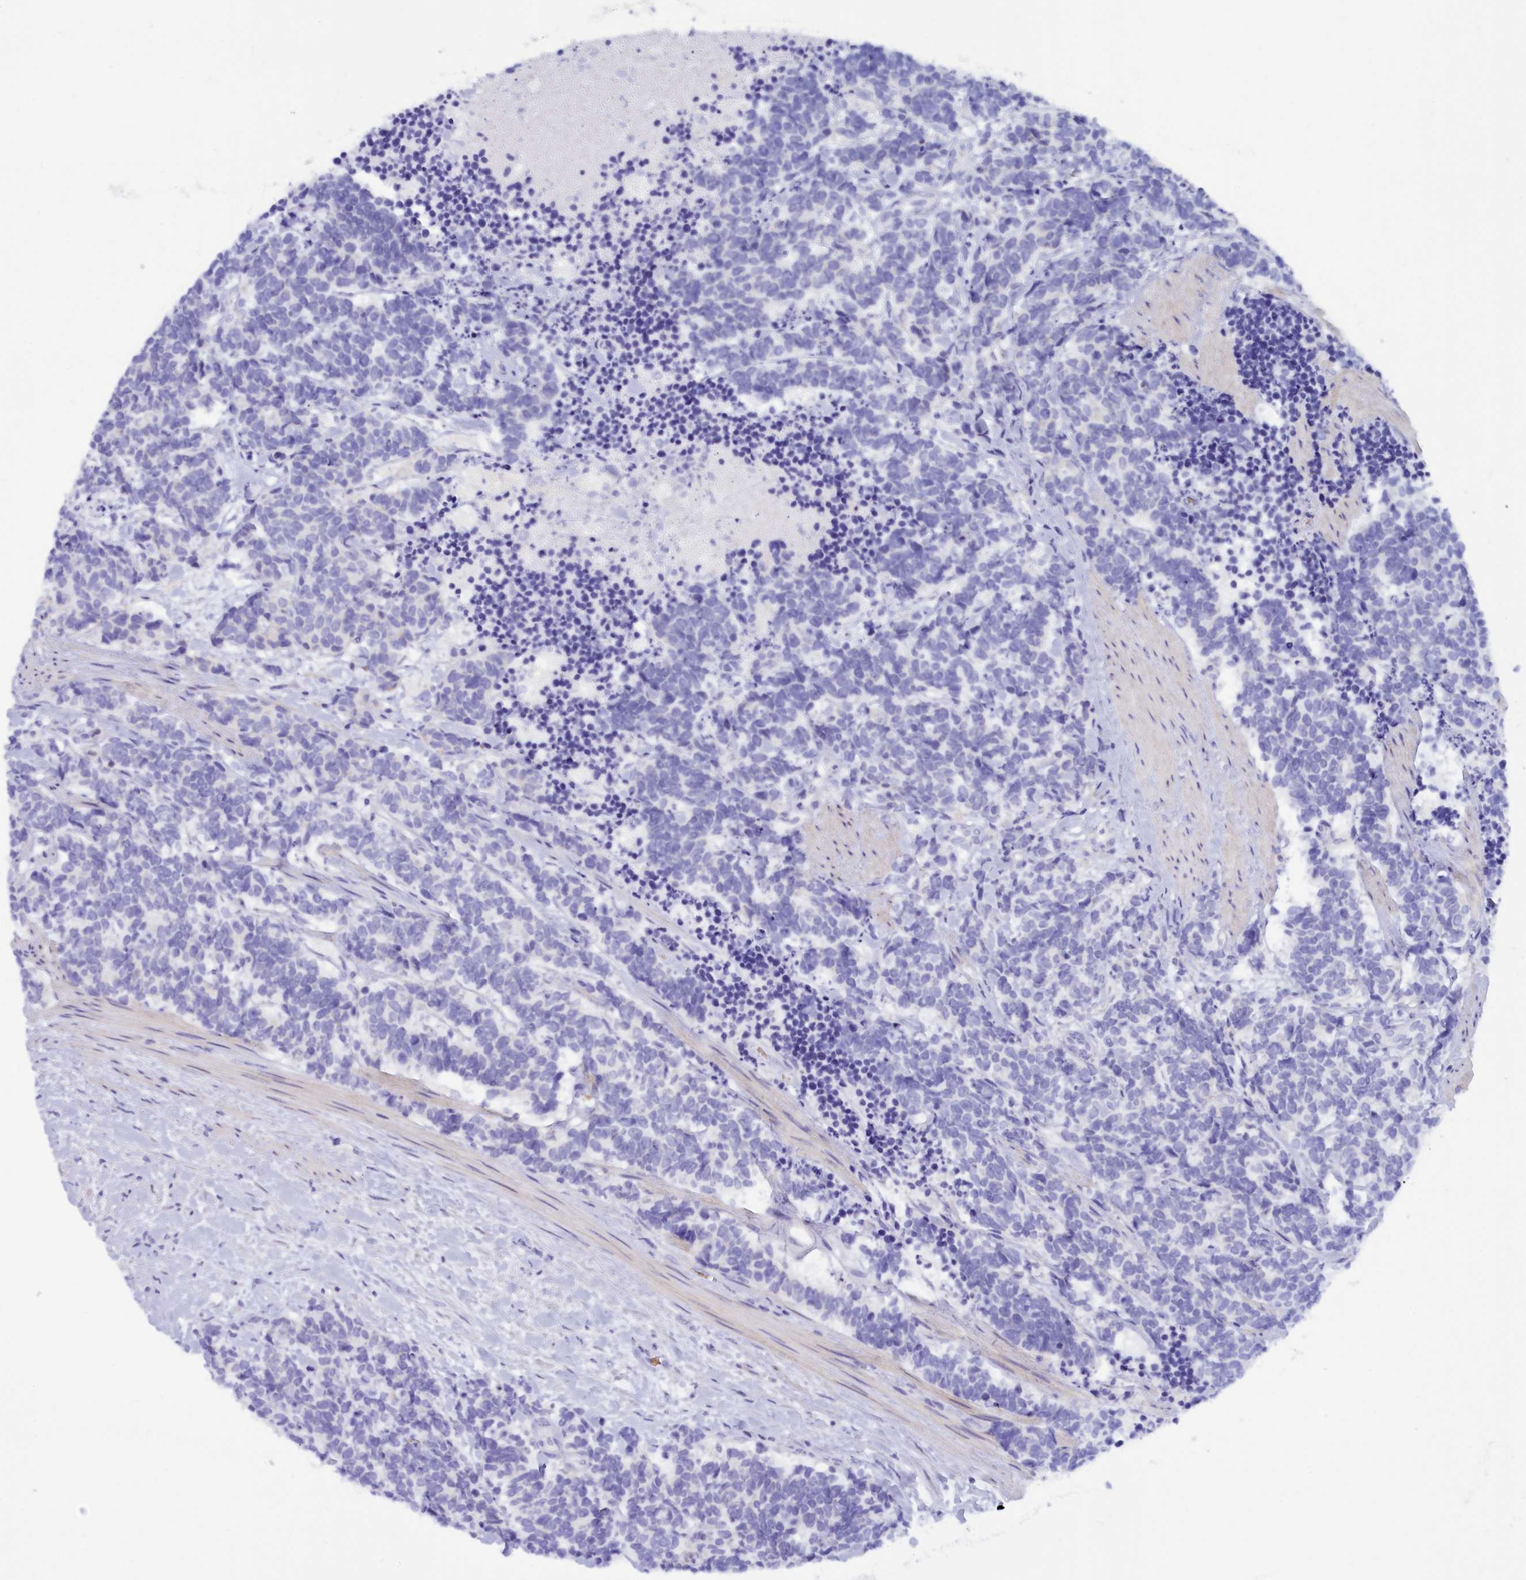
{"staining": {"intensity": "negative", "quantity": "none", "location": "none"}, "tissue": "carcinoid", "cell_type": "Tumor cells", "image_type": "cancer", "snomed": [{"axis": "morphology", "description": "Carcinoma, NOS"}, {"axis": "morphology", "description": "Carcinoid, malignant, NOS"}, {"axis": "topography", "description": "Prostate"}], "caption": "Carcinoid was stained to show a protein in brown. There is no significant expression in tumor cells.", "gene": "GLYATL1", "patient": {"sex": "male", "age": 57}}